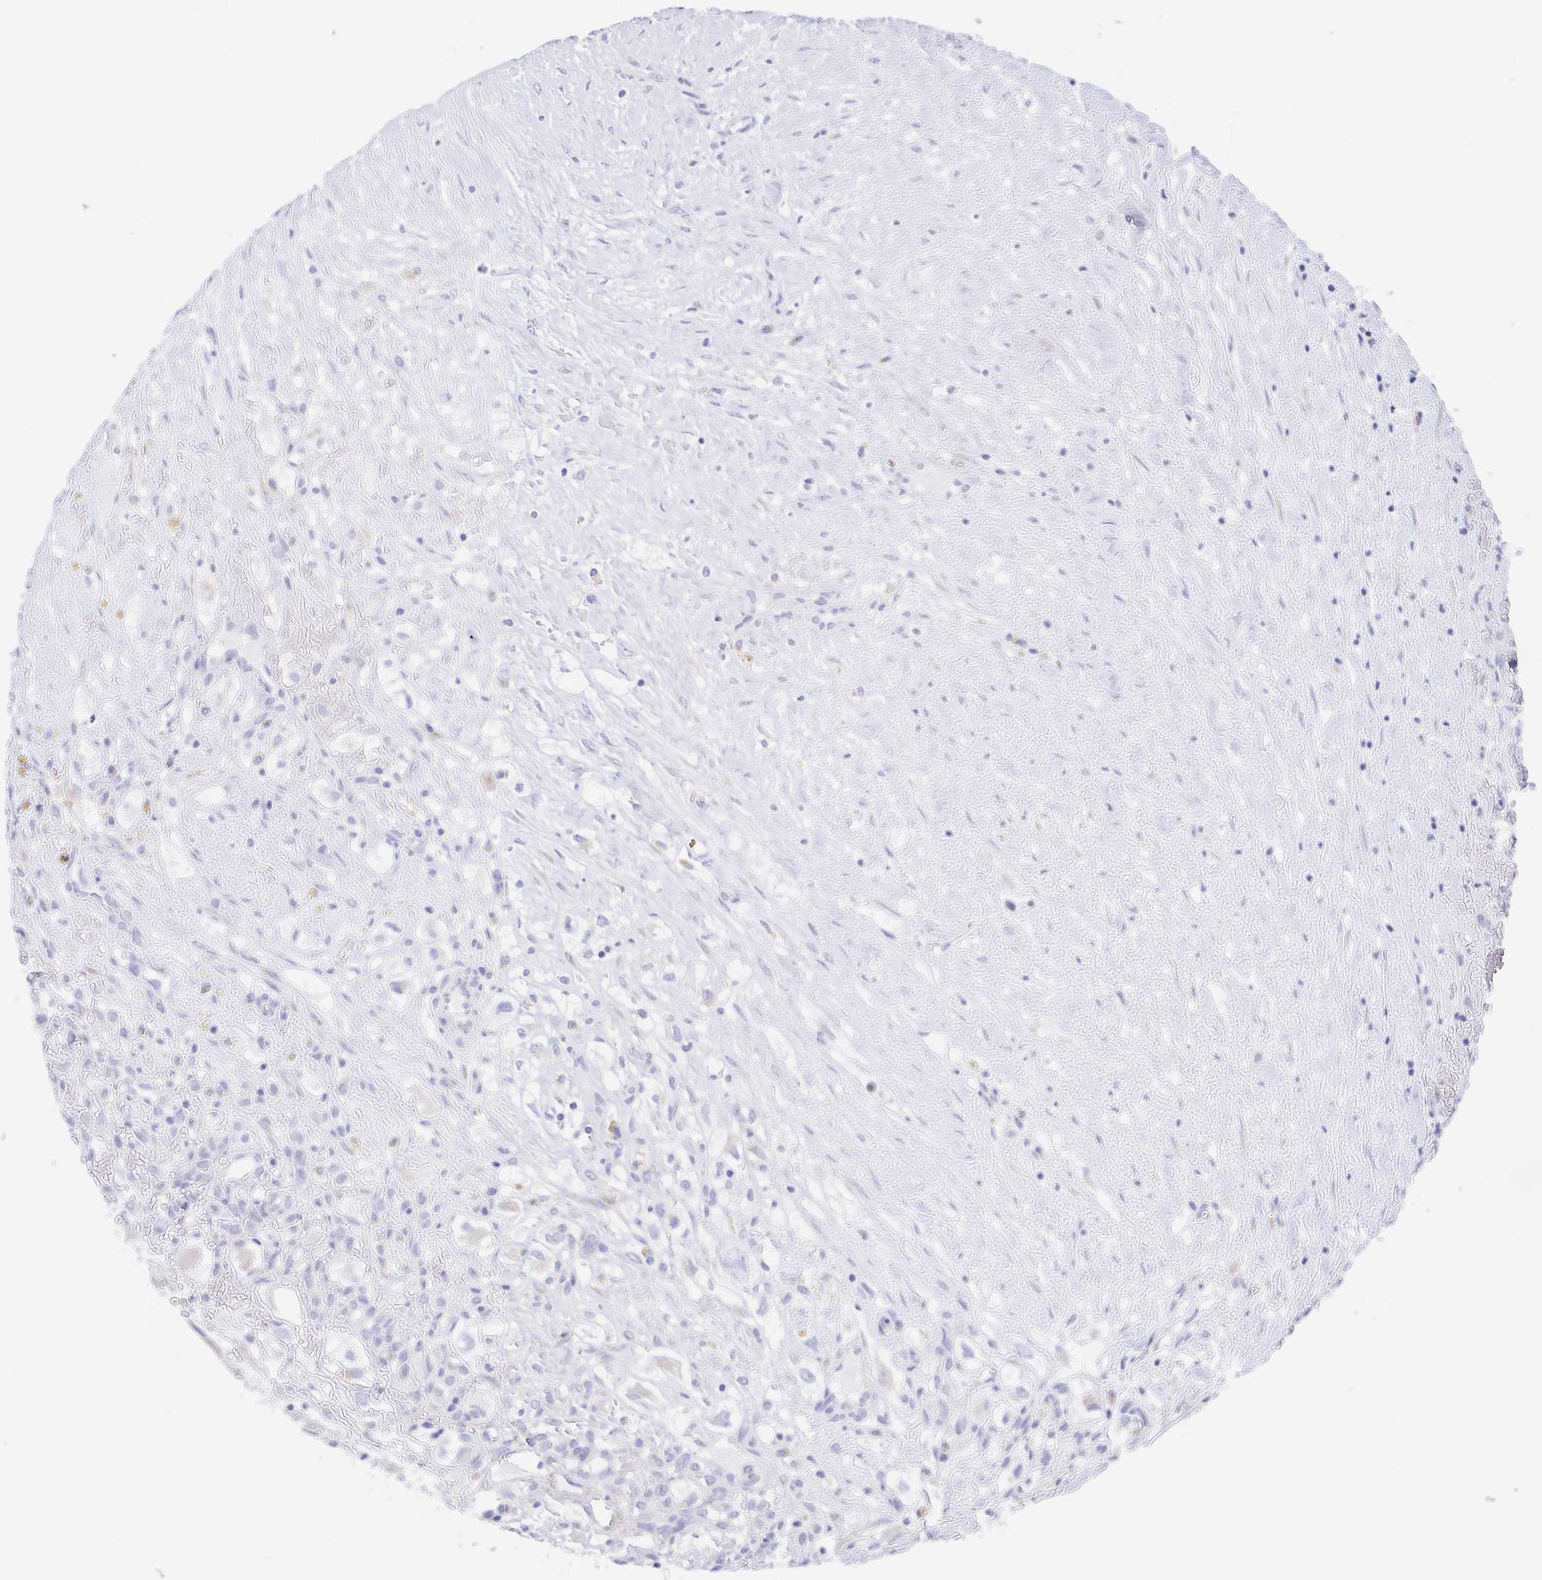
{"staining": {"intensity": "negative", "quantity": "none", "location": "none"}, "tissue": "renal cancer", "cell_type": "Tumor cells", "image_type": "cancer", "snomed": [{"axis": "morphology", "description": "Adenocarcinoma, NOS"}, {"axis": "topography", "description": "Kidney"}], "caption": "This is an IHC micrograph of renal cancer (adenocarcinoma). There is no expression in tumor cells.", "gene": "SCG3", "patient": {"sex": "male", "age": 59}}